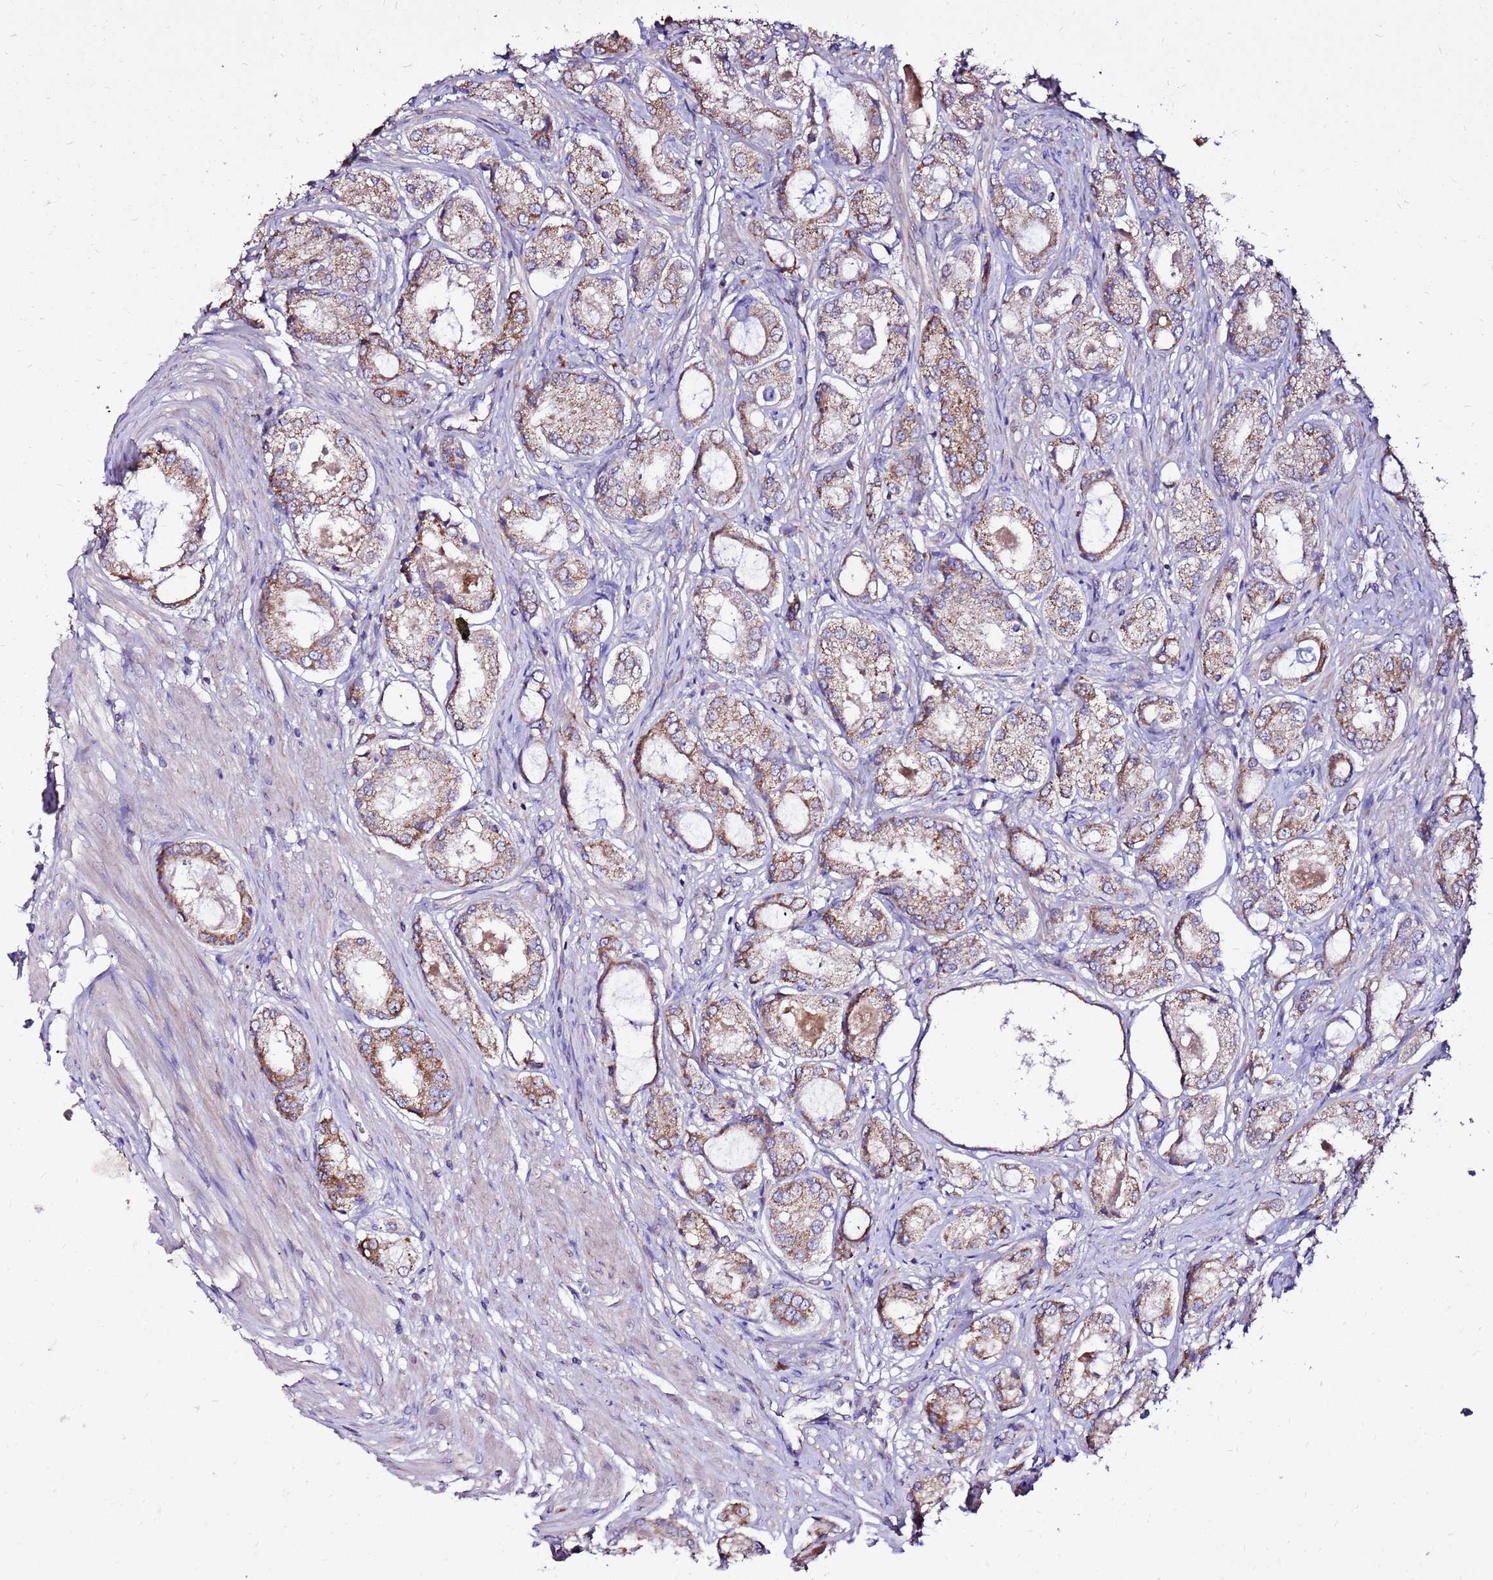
{"staining": {"intensity": "moderate", "quantity": ">75%", "location": "cytoplasmic/membranous"}, "tissue": "prostate cancer", "cell_type": "Tumor cells", "image_type": "cancer", "snomed": [{"axis": "morphology", "description": "Adenocarcinoma, Low grade"}, {"axis": "topography", "description": "Prostate"}], "caption": "High-power microscopy captured an immunohistochemistry histopathology image of low-grade adenocarcinoma (prostate), revealing moderate cytoplasmic/membranous staining in approximately >75% of tumor cells.", "gene": "SPSB3", "patient": {"sex": "male", "age": 68}}